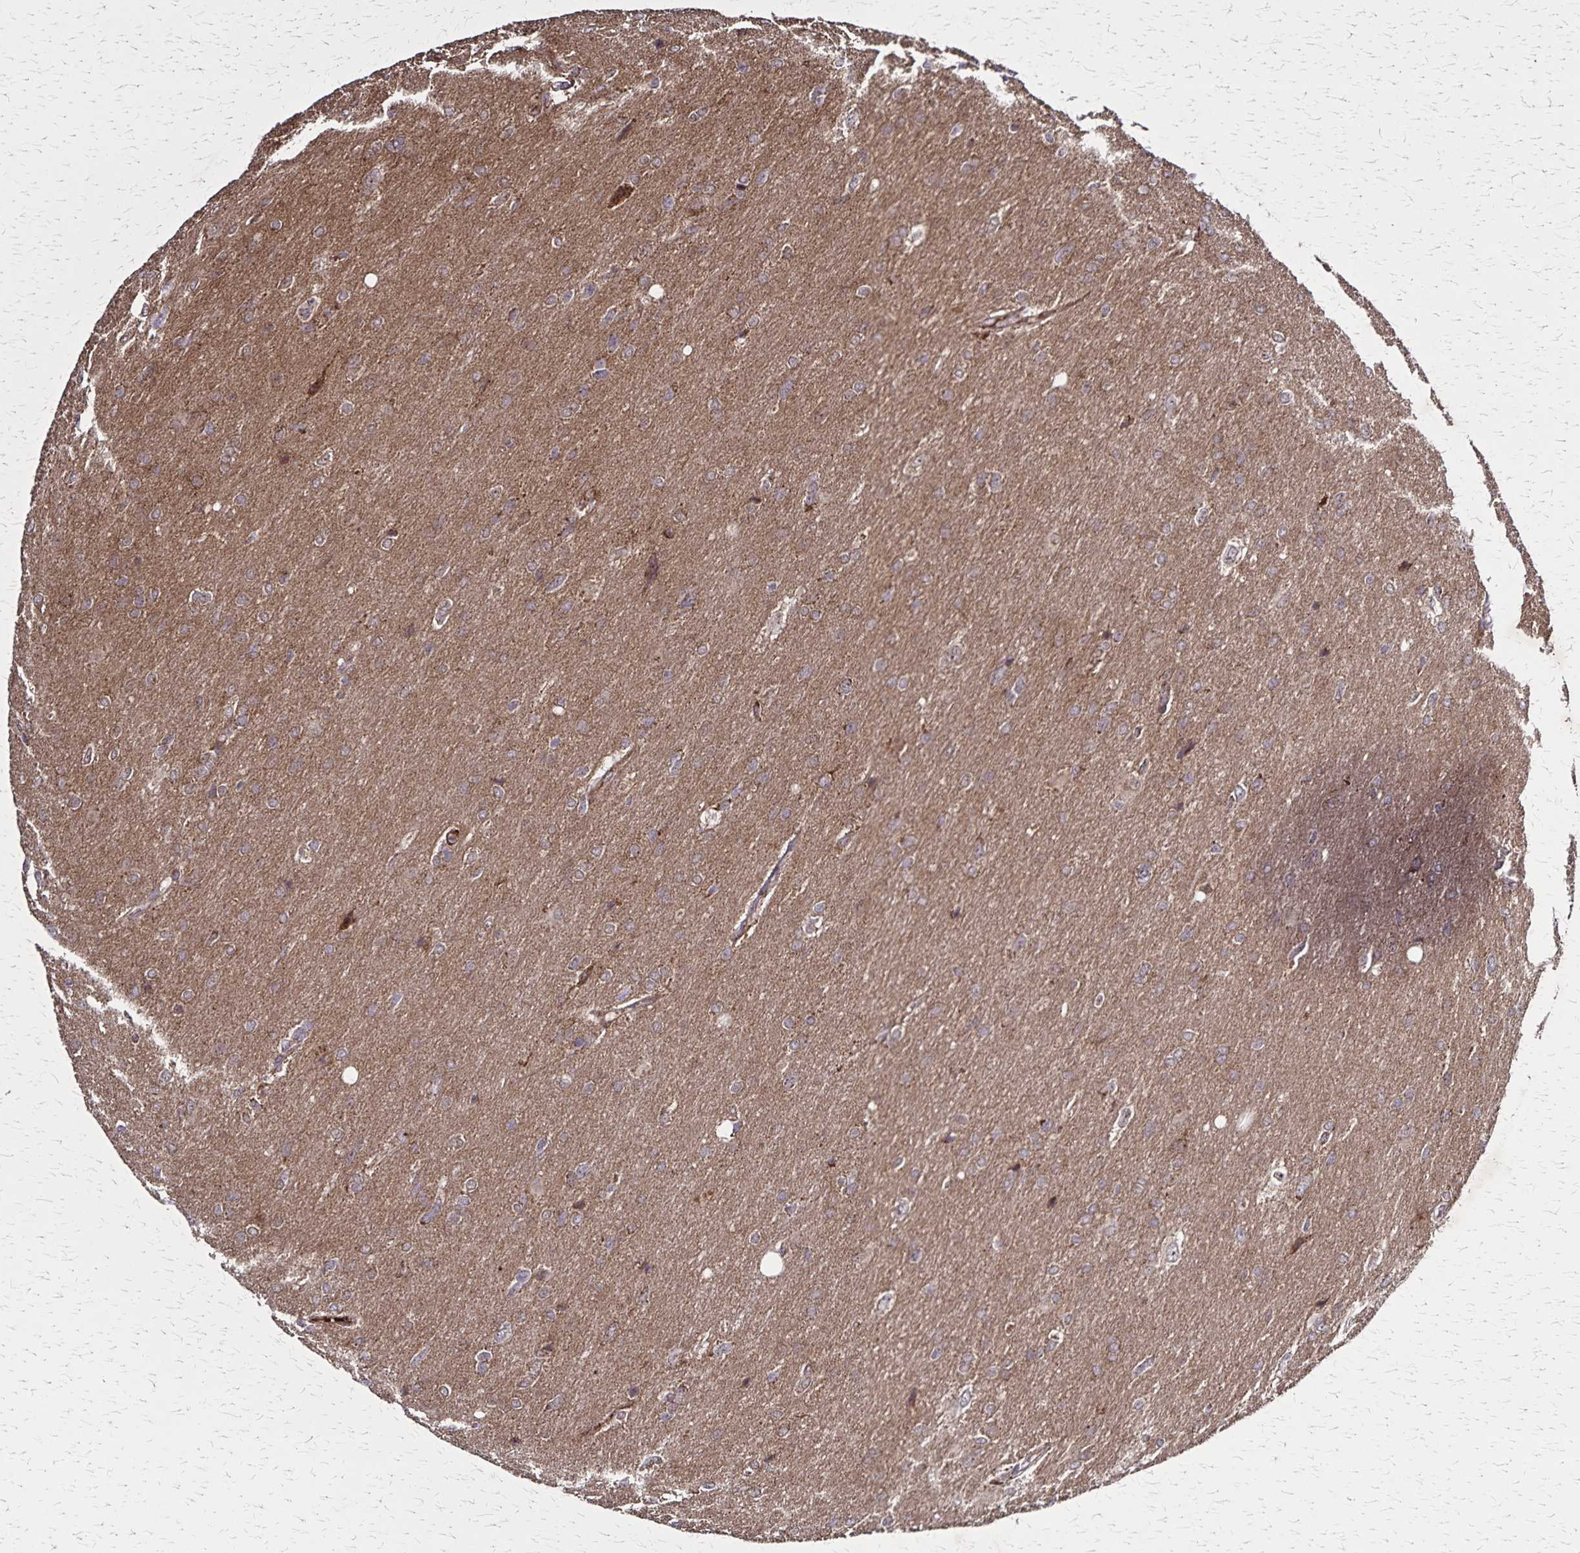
{"staining": {"intensity": "moderate", "quantity": ">75%", "location": "cytoplasmic/membranous"}, "tissue": "glioma", "cell_type": "Tumor cells", "image_type": "cancer", "snomed": [{"axis": "morphology", "description": "Glioma, malignant, High grade"}, {"axis": "topography", "description": "Brain"}], "caption": "Approximately >75% of tumor cells in human malignant glioma (high-grade) demonstrate moderate cytoplasmic/membranous protein expression as visualized by brown immunohistochemical staining.", "gene": "NFS1", "patient": {"sex": "male", "age": 53}}